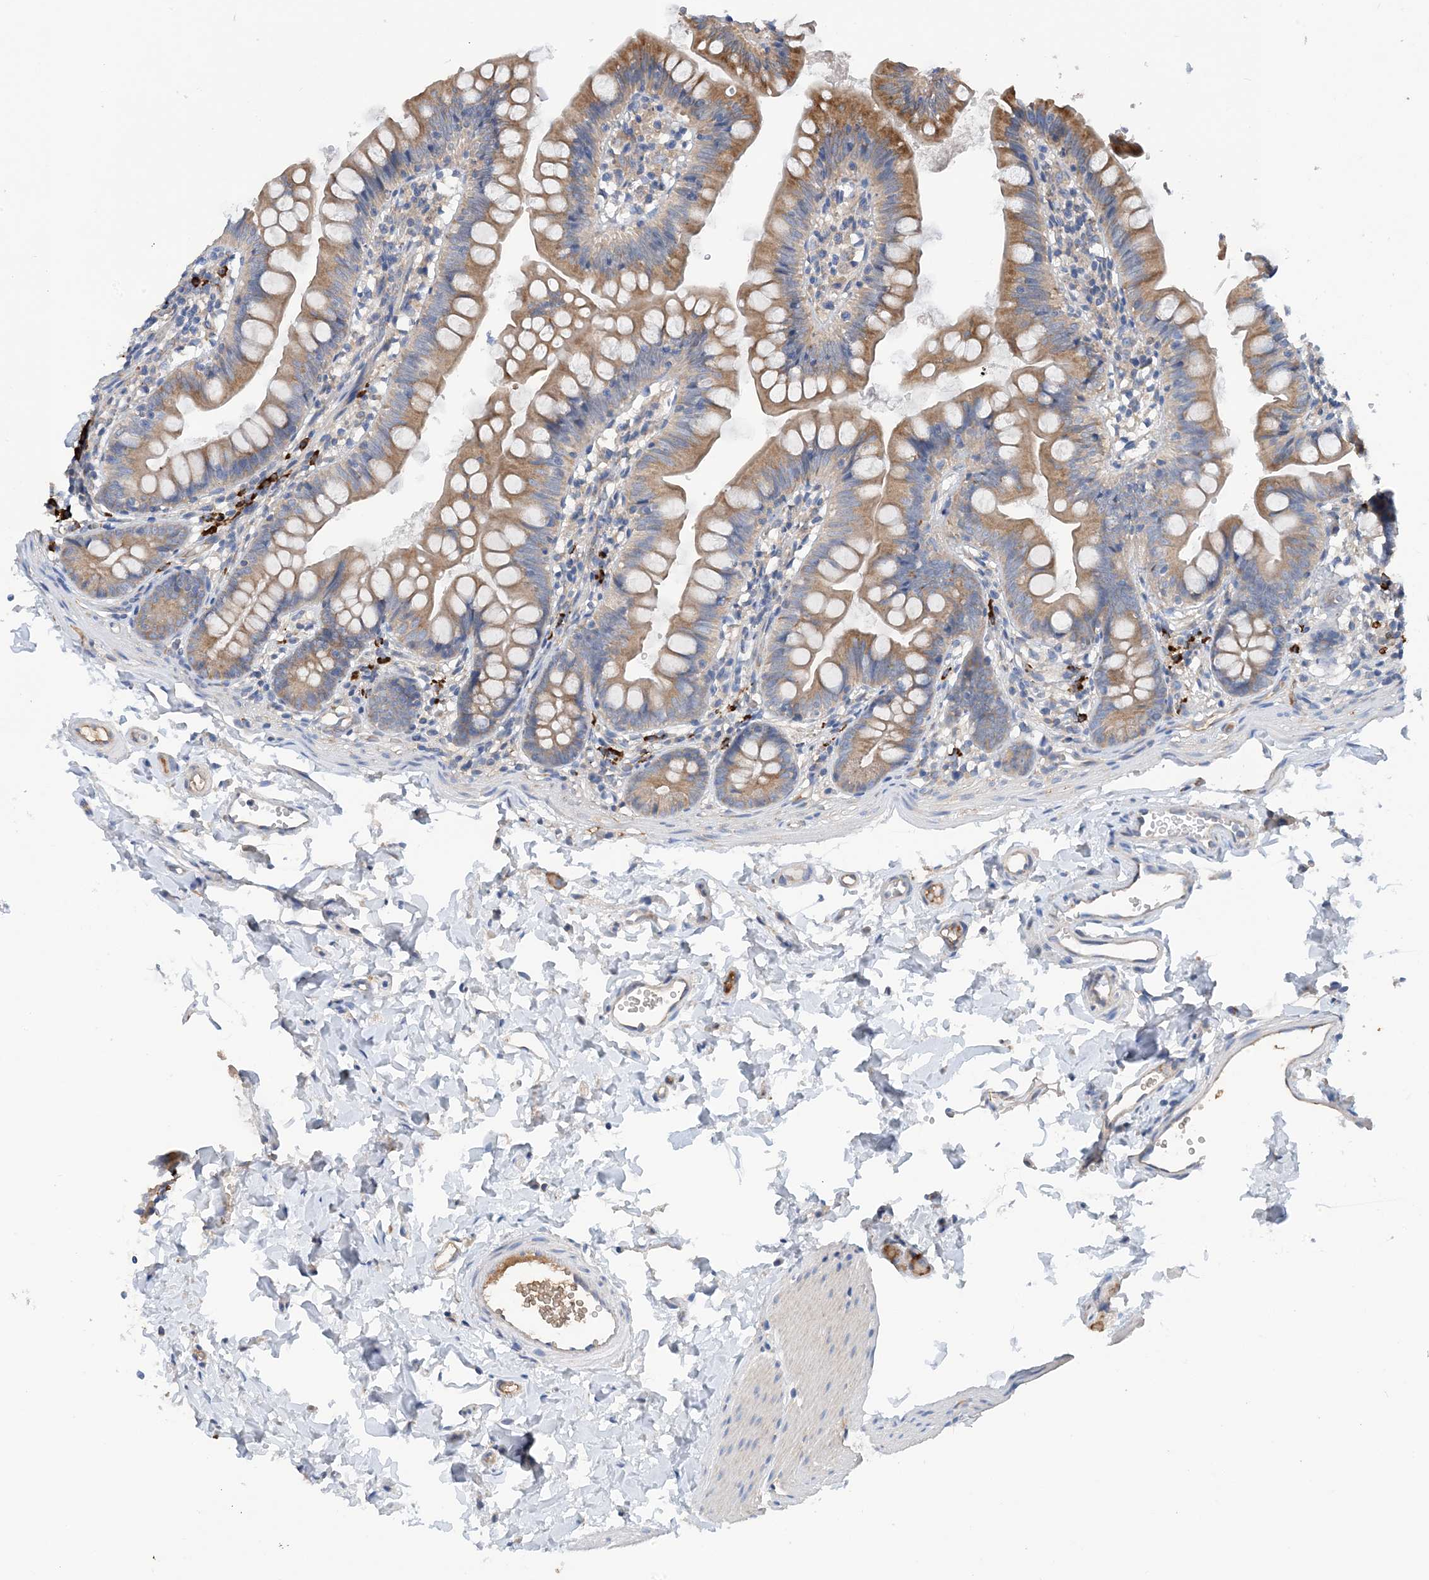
{"staining": {"intensity": "moderate", "quantity": ">75%", "location": "cytoplasmic/membranous"}, "tissue": "small intestine", "cell_type": "Glandular cells", "image_type": "normal", "snomed": [{"axis": "morphology", "description": "Normal tissue, NOS"}, {"axis": "topography", "description": "Small intestine"}], "caption": "Brown immunohistochemical staining in benign small intestine demonstrates moderate cytoplasmic/membranous staining in approximately >75% of glandular cells.", "gene": "SLC5A11", "patient": {"sex": "male", "age": 7}}